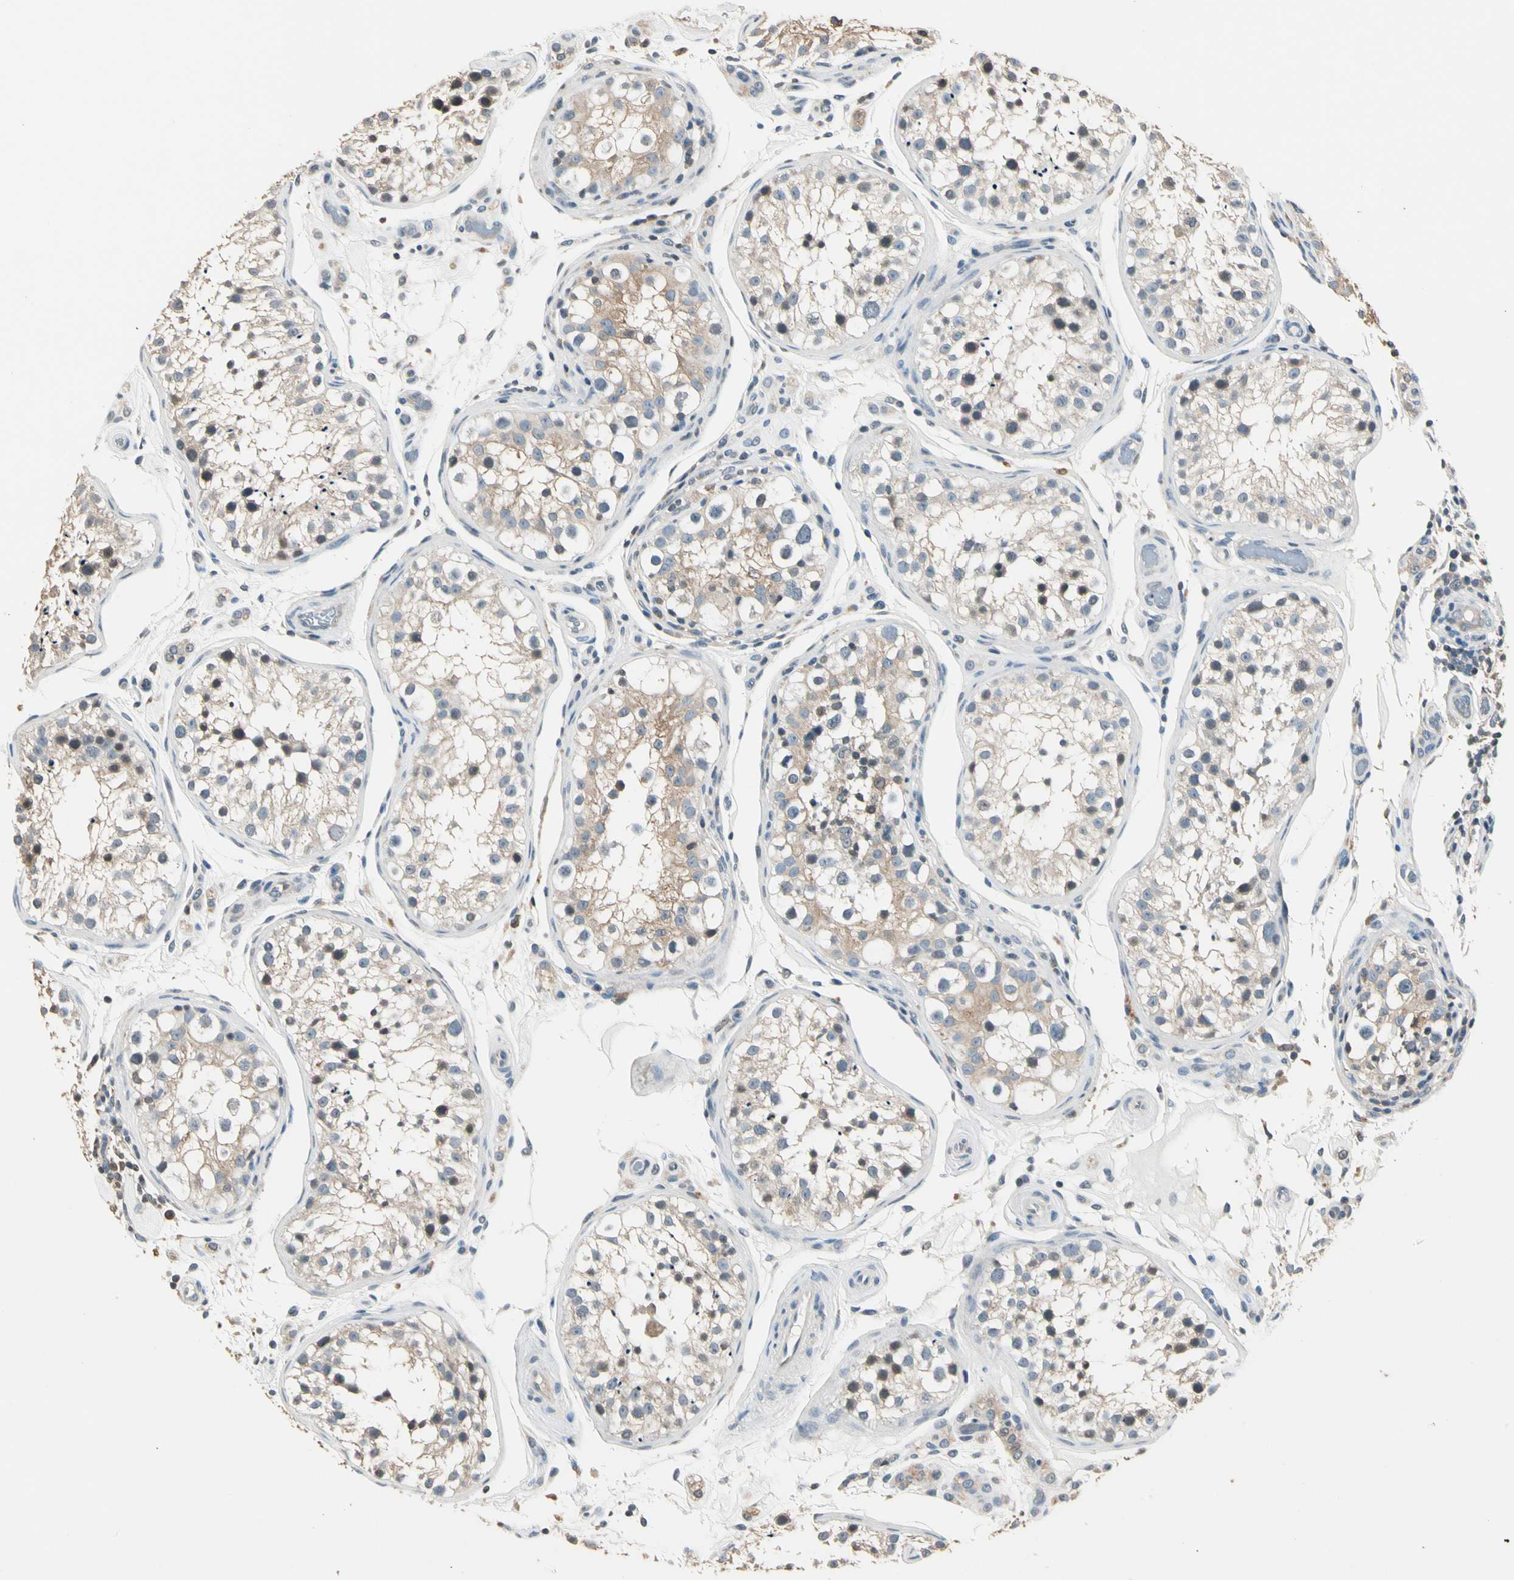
{"staining": {"intensity": "weak", "quantity": "25%-75%", "location": "cytoplasmic/membranous"}, "tissue": "testis", "cell_type": "Cells in seminiferous ducts", "image_type": "normal", "snomed": [{"axis": "morphology", "description": "Normal tissue, NOS"}, {"axis": "topography", "description": "Testis"}], "caption": "A high-resolution image shows IHC staining of unremarkable testis, which demonstrates weak cytoplasmic/membranous expression in about 25%-75% of cells in seminiferous ducts. Nuclei are stained in blue.", "gene": "MAP3K7", "patient": {"sex": "male", "age": 24}}